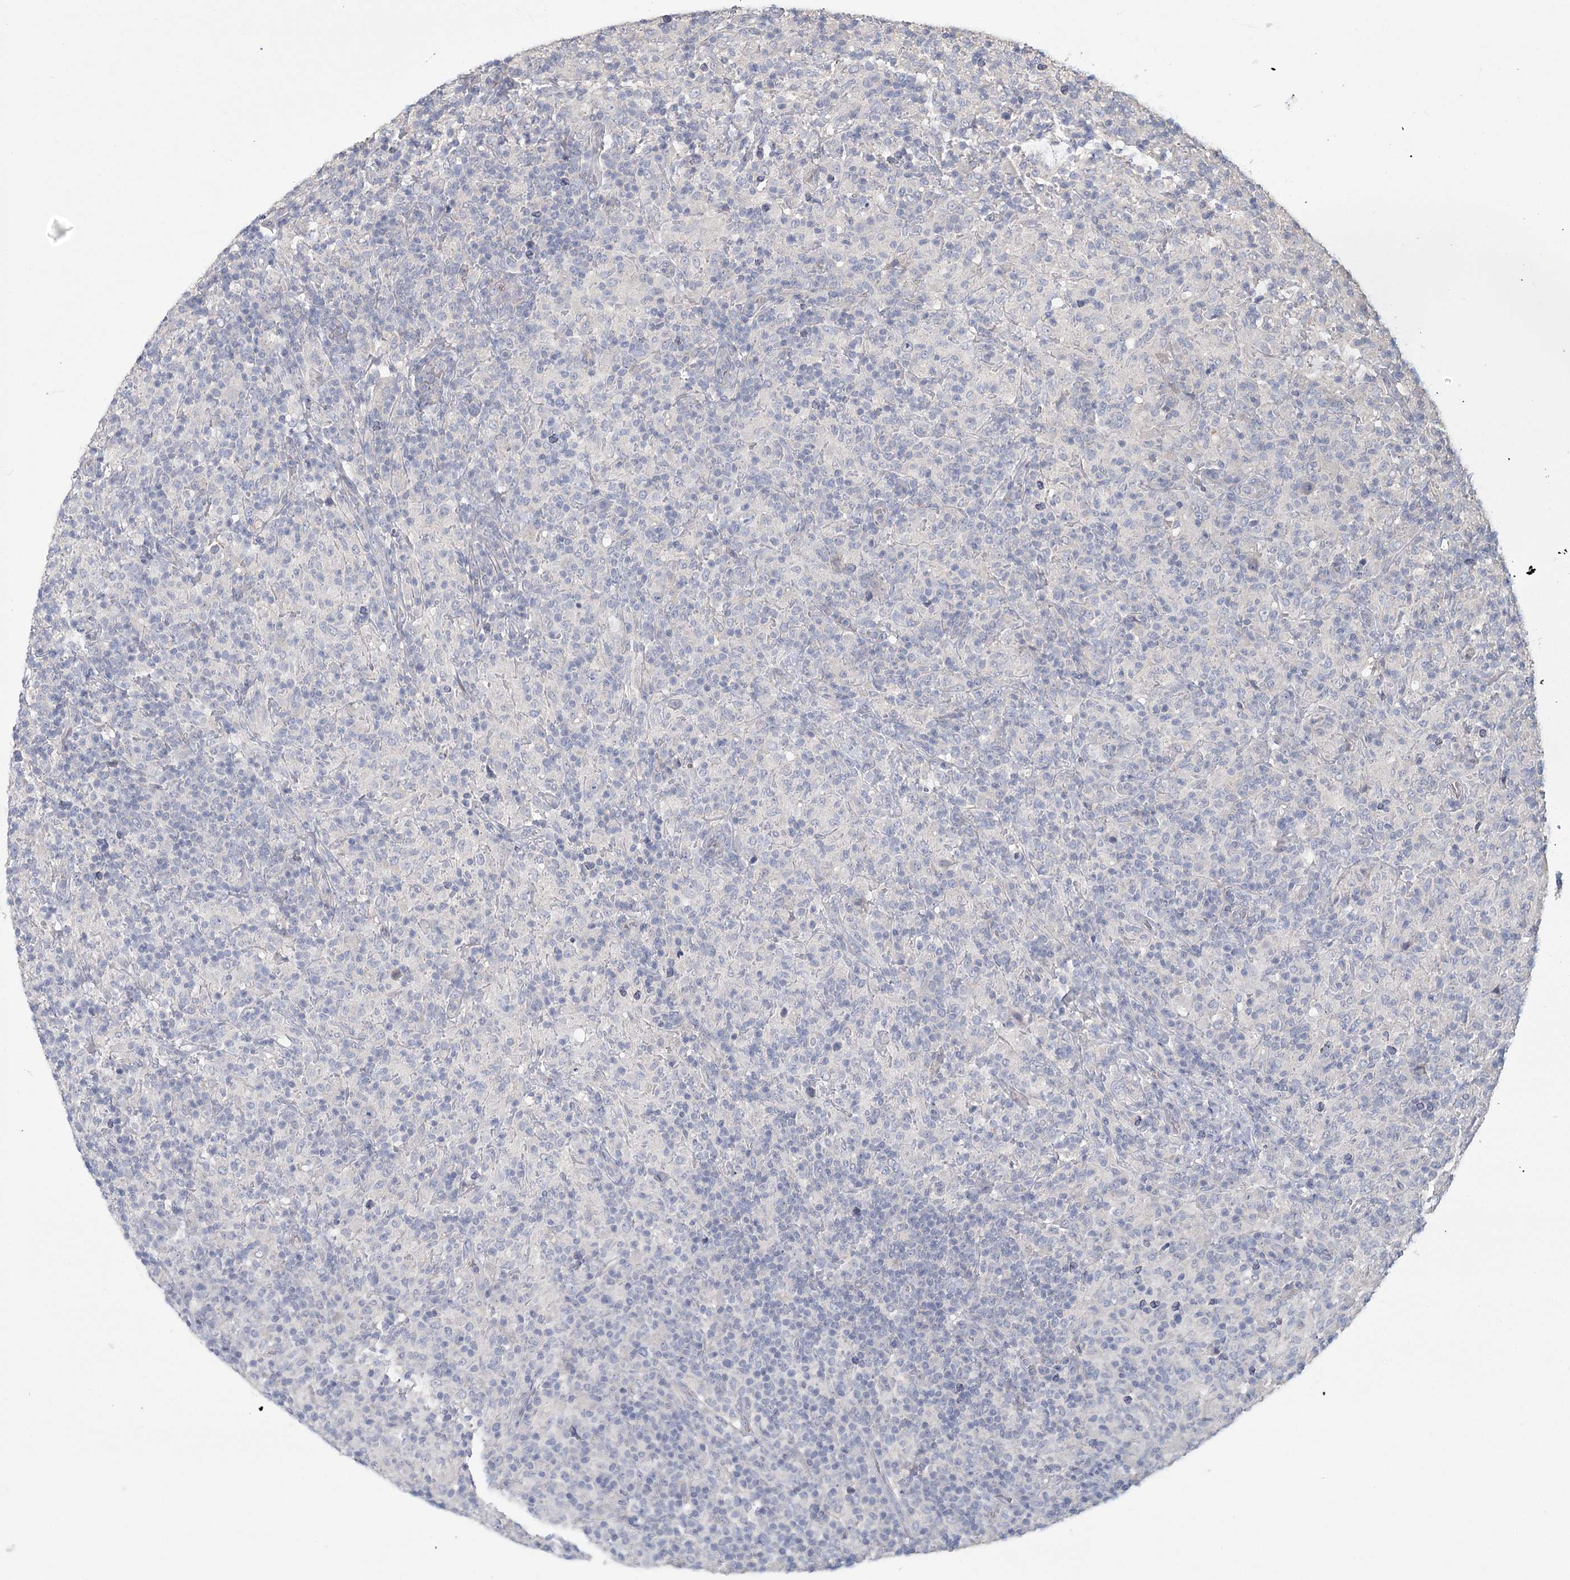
{"staining": {"intensity": "negative", "quantity": "none", "location": "none"}, "tissue": "lymphoma", "cell_type": "Tumor cells", "image_type": "cancer", "snomed": [{"axis": "morphology", "description": "Hodgkin's disease, NOS"}, {"axis": "topography", "description": "Lymph node"}], "caption": "High power microscopy photomicrograph of an immunohistochemistry image of lymphoma, revealing no significant positivity in tumor cells.", "gene": "CNTLN", "patient": {"sex": "male", "age": 70}}